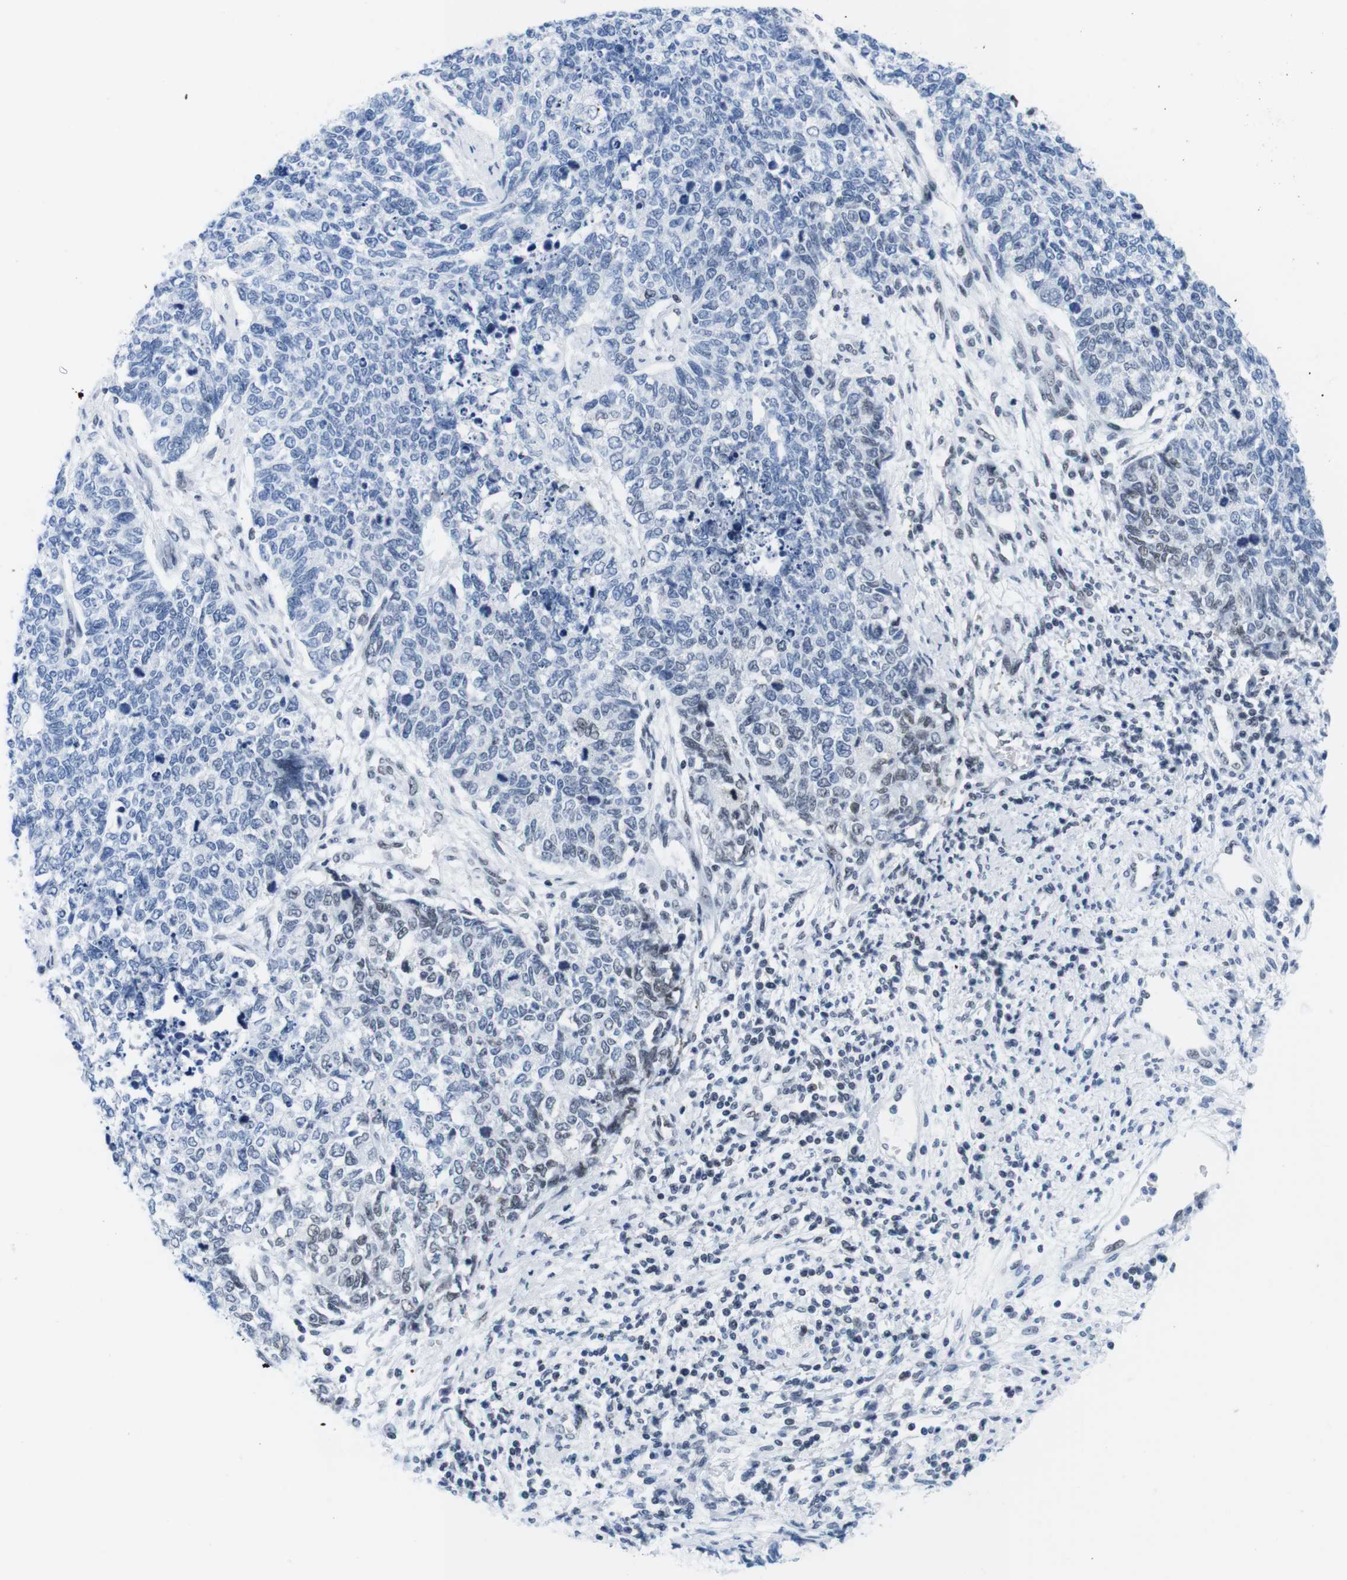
{"staining": {"intensity": "weak", "quantity": "<25%", "location": "nuclear"}, "tissue": "cervical cancer", "cell_type": "Tumor cells", "image_type": "cancer", "snomed": [{"axis": "morphology", "description": "Squamous cell carcinoma, NOS"}, {"axis": "topography", "description": "Cervix"}], "caption": "This is a photomicrograph of immunohistochemistry (IHC) staining of cervical squamous cell carcinoma, which shows no expression in tumor cells.", "gene": "IFI16", "patient": {"sex": "female", "age": 63}}